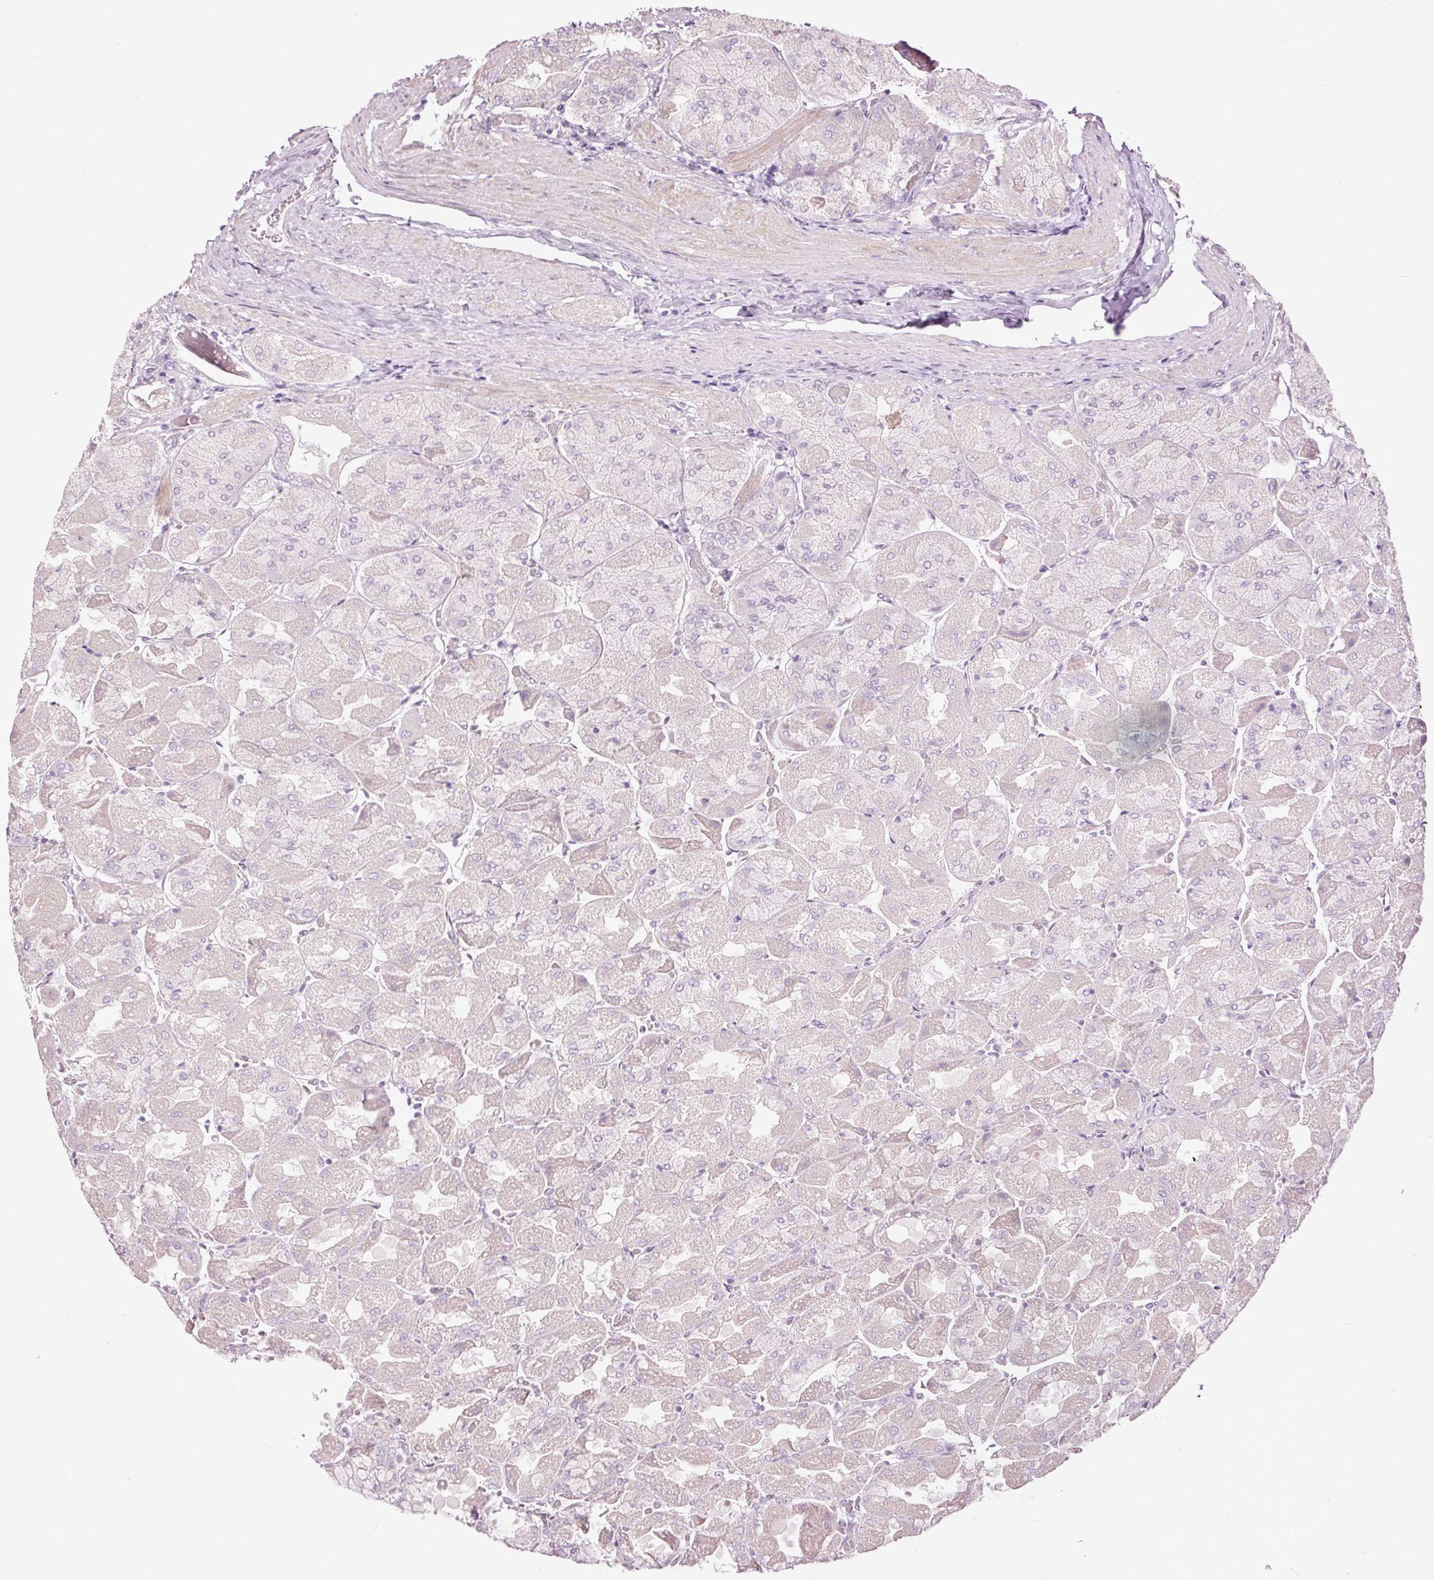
{"staining": {"intensity": "negative", "quantity": "none", "location": "none"}, "tissue": "stomach", "cell_type": "Glandular cells", "image_type": "normal", "snomed": [{"axis": "morphology", "description": "Normal tissue, NOS"}, {"axis": "topography", "description": "Stomach"}], "caption": "The photomicrograph shows no significant staining in glandular cells of stomach.", "gene": "FCRL4", "patient": {"sex": "female", "age": 61}}